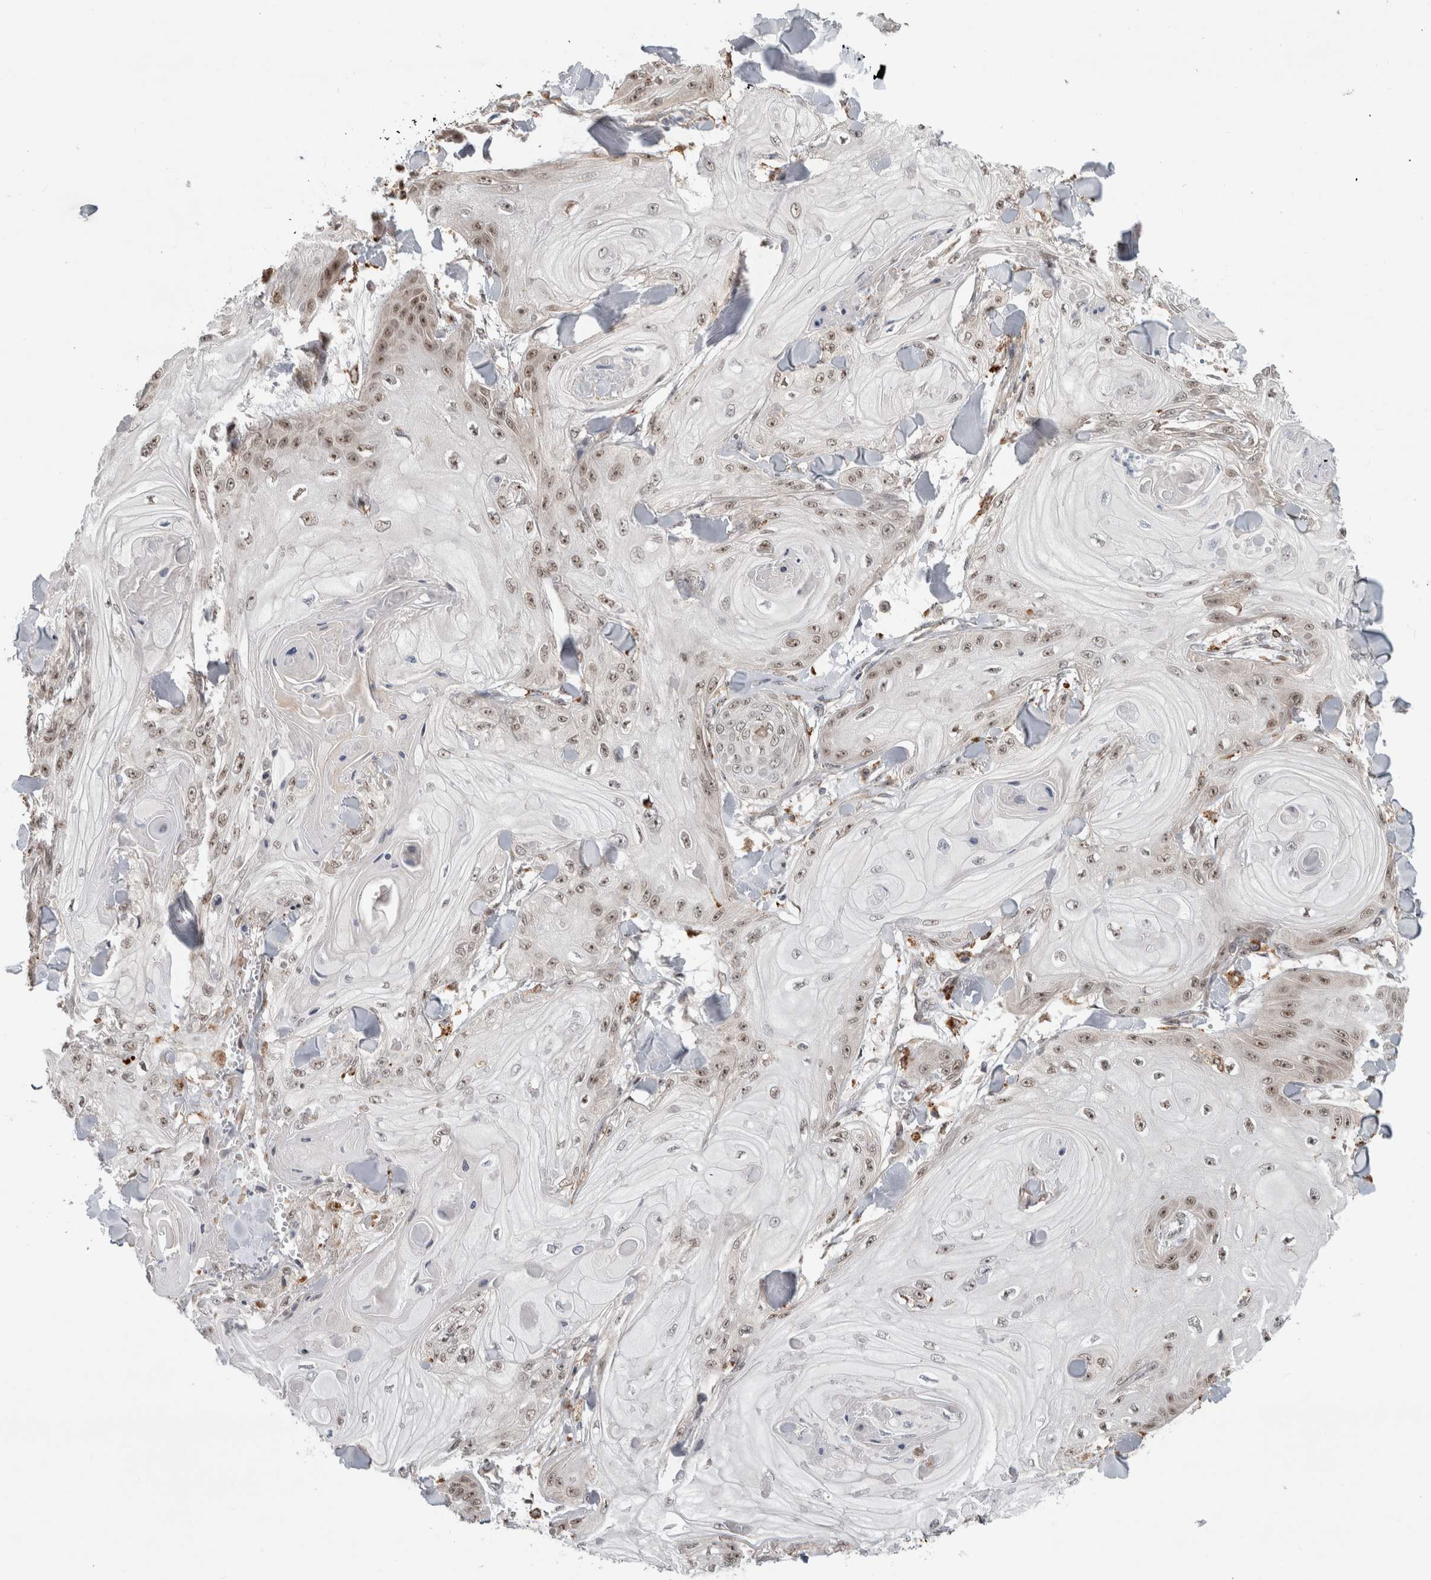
{"staining": {"intensity": "weak", "quantity": ">75%", "location": "nuclear"}, "tissue": "skin cancer", "cell_type": "Tumor cells", "image_type": "cancer", "snomed": [{"axis": "morphology", "description": "Squamous cell carcinoma, NOS"}, {"axis": "topography", "description": "Skin"}], "caption": "High-power microscopy captured an immunohistochemistry (IHC) image of skin cancer, revealing weak nuclear positivity in about >75% of tumor cells.", "gene": "NAB2", "patient": {"sex": "male", "age": 74}}